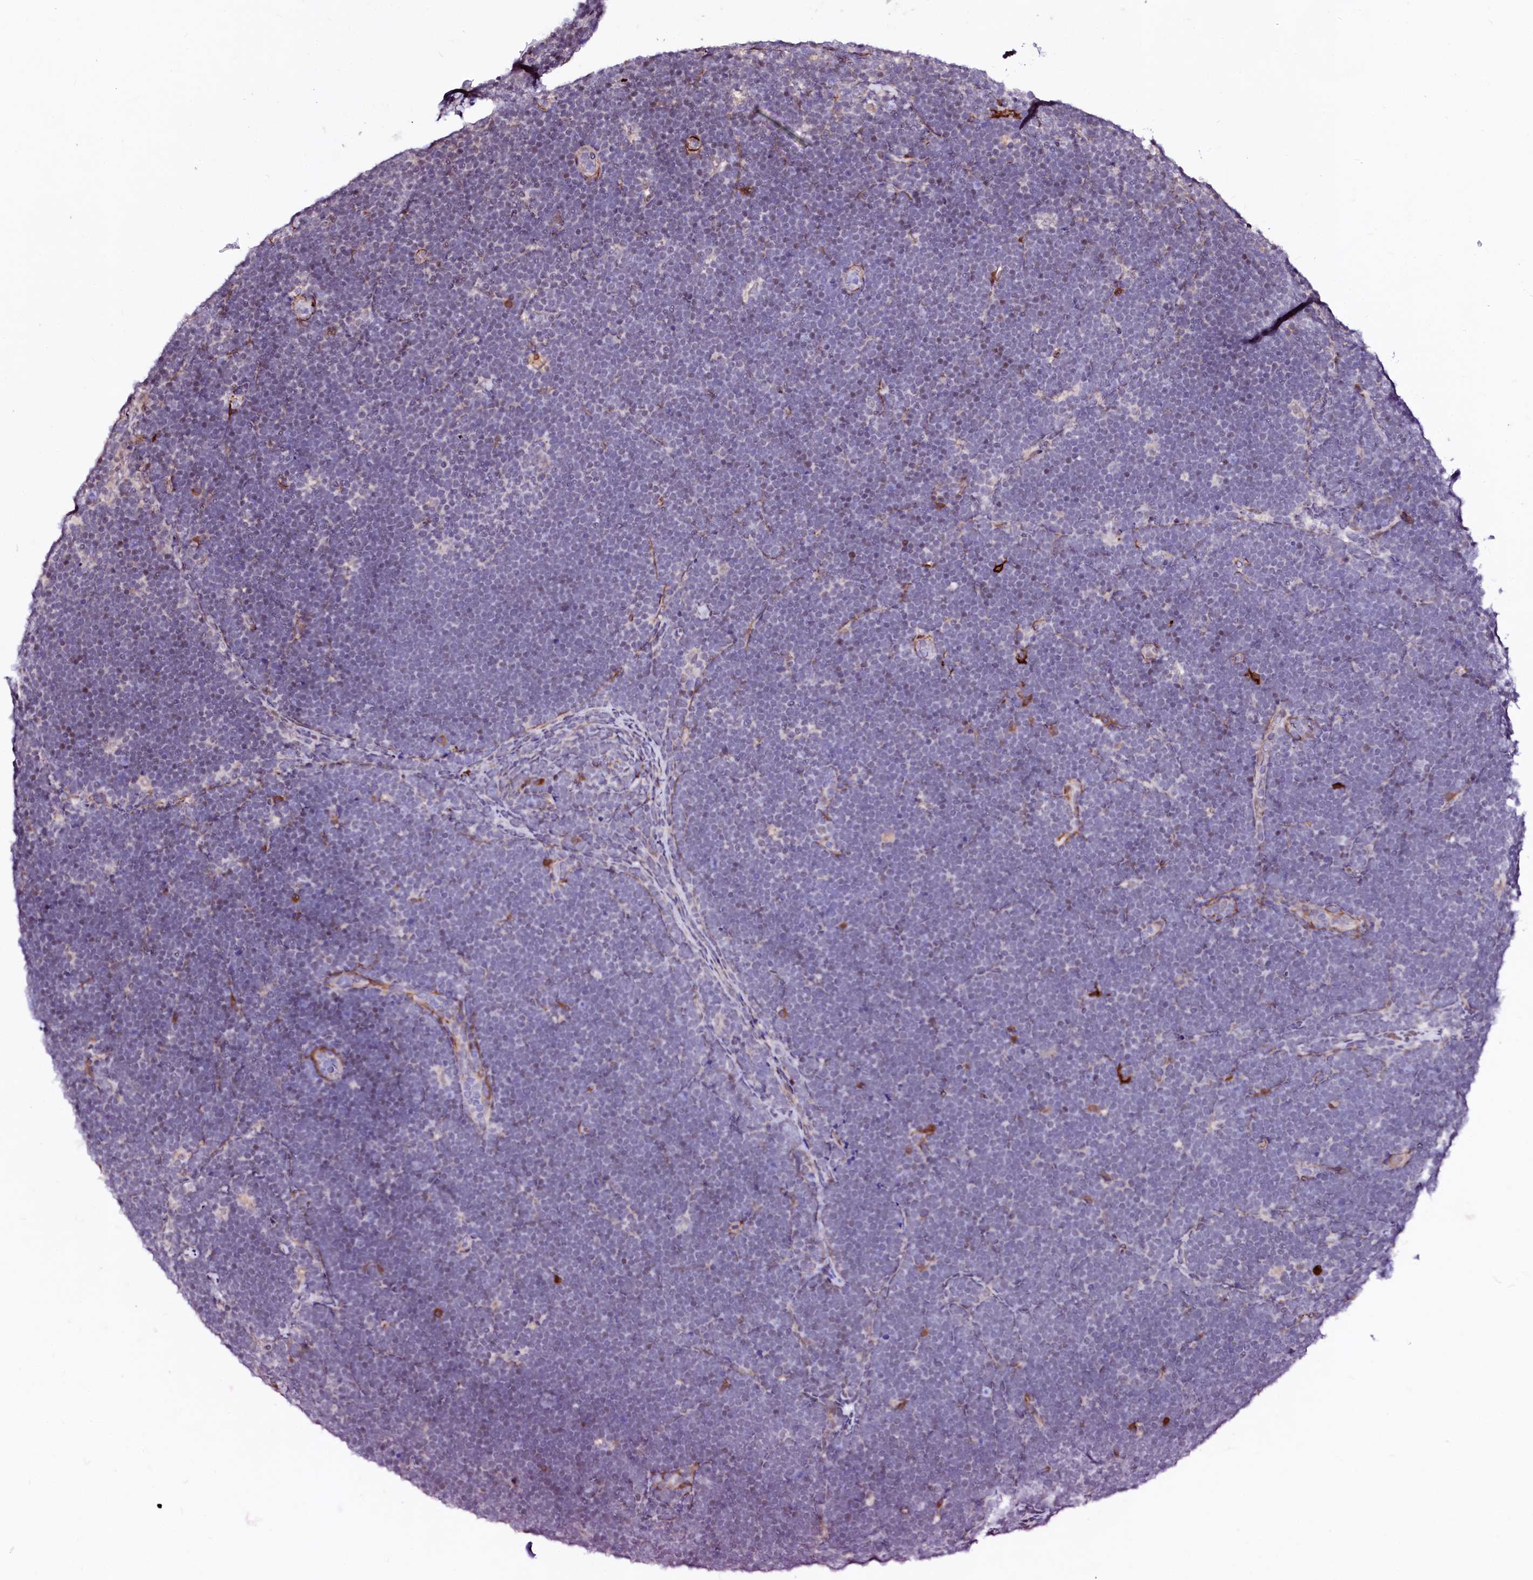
{"staining": {"intensity": "negative", "quantity": "none", "location": "none"}, "tissue": "lymphoma", "cell_type": "Tumor cells", "image_type": "cancer", "snomed": [{"axis": "morphology", "description": "Malignant lymphoma, non-Hodgkin's type, High grade"}, {"axis": "topography", "description": "Lymph node"}], "caption": "This is an immunohistochemistry (IHC) image of human high-grade malignant lymphoma, non-Hodgkin's type. There is no staining in tumor cells.", "gene": "GPR176", "patient": {"sex": "male", "age": 13}}